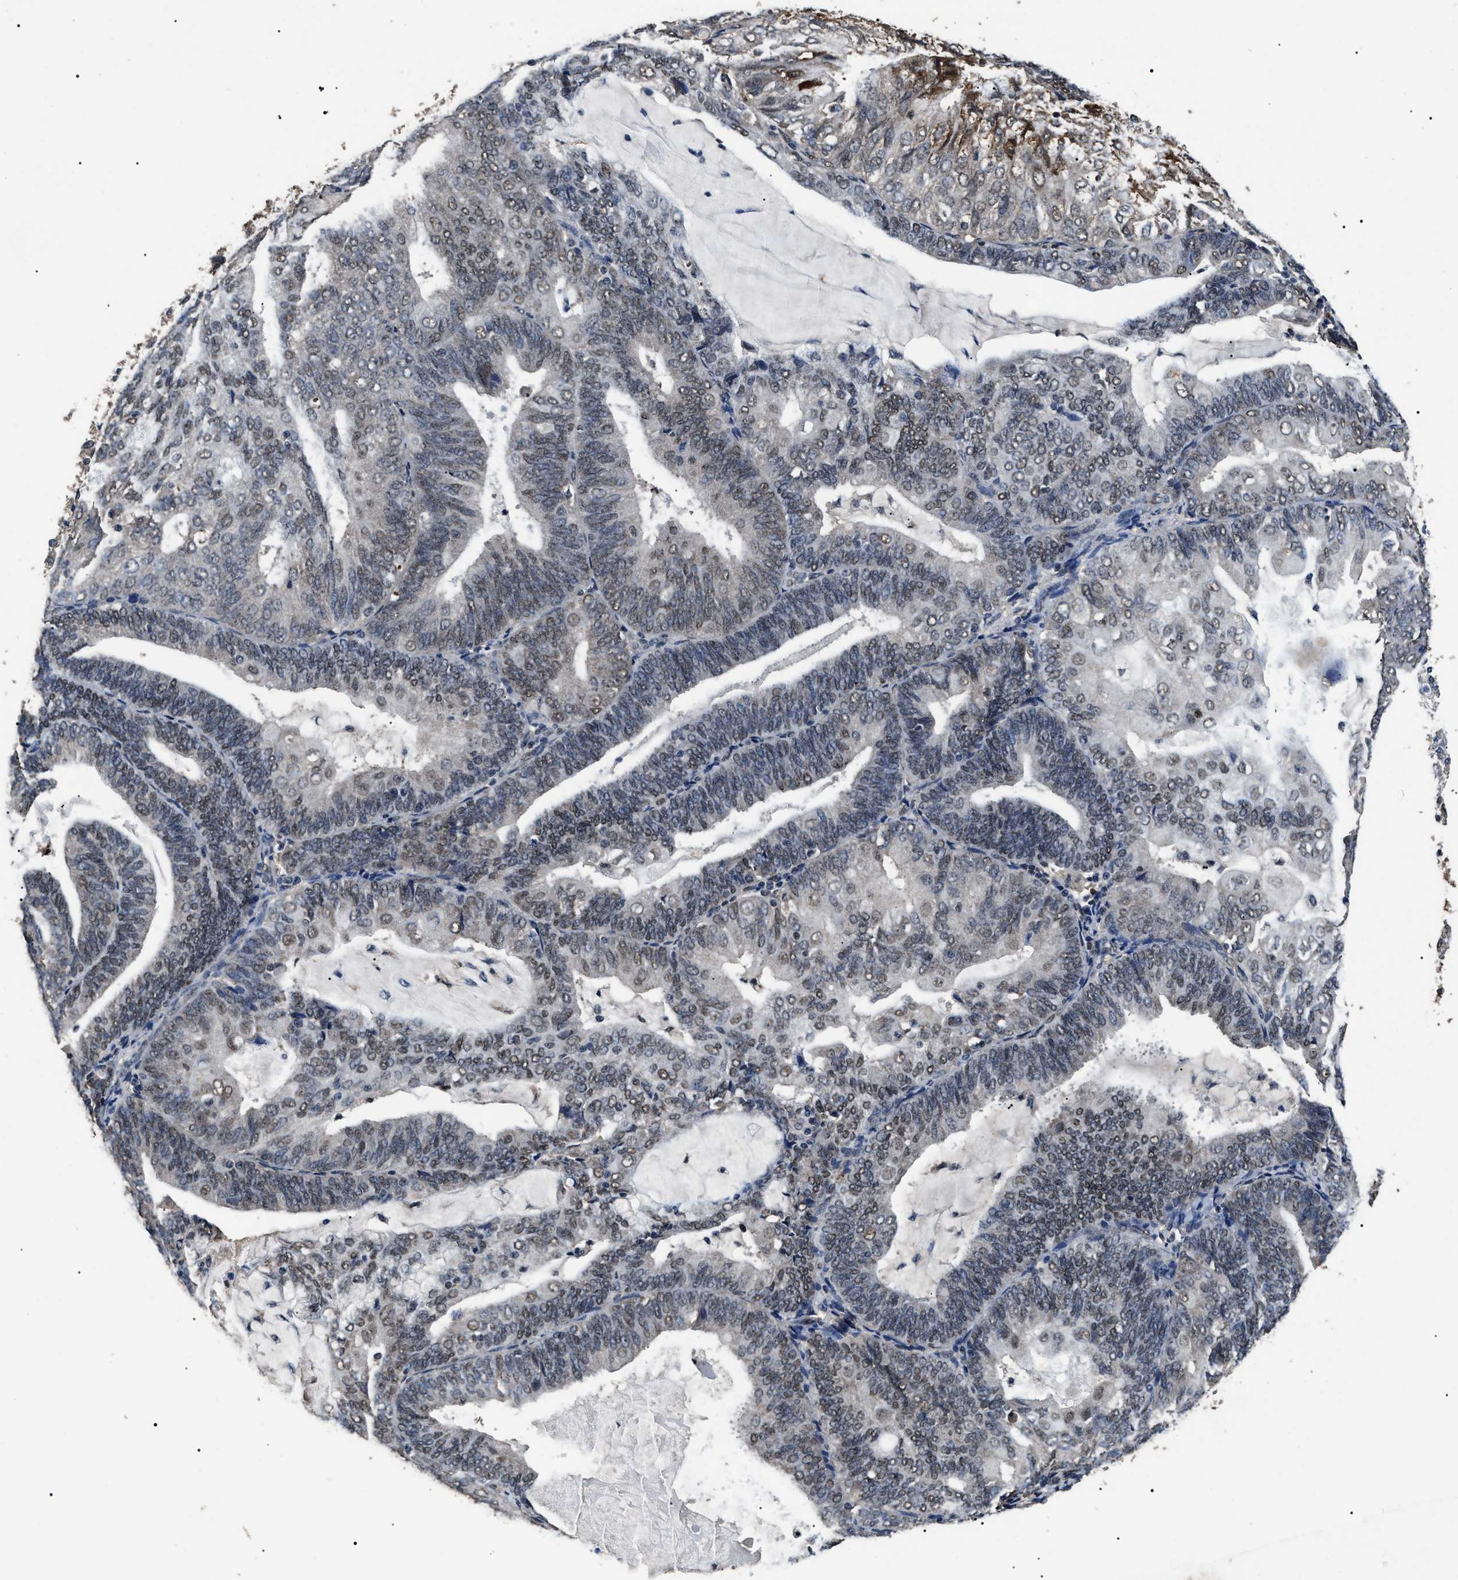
{"staining": {"intensity": "weak", "quantity": "25%-75%", "location": "nuclear"}, "tissue": "endometrial cancer", "cell_type": "Tumor cells", "image_type": "cancer", "snomed": [{"axis": "morphology", "description": "Adenocarcinoma, NOS"}, {"axis": "topography", "description": "Endometrium"}], "caption": "The micrograph reveals a brown stain indicating the presence of a protein in the nuclear of tumor cells in endometrial cancer.", "gene": "ANP32E", "patient": {"sex": "female", "age": 81}}